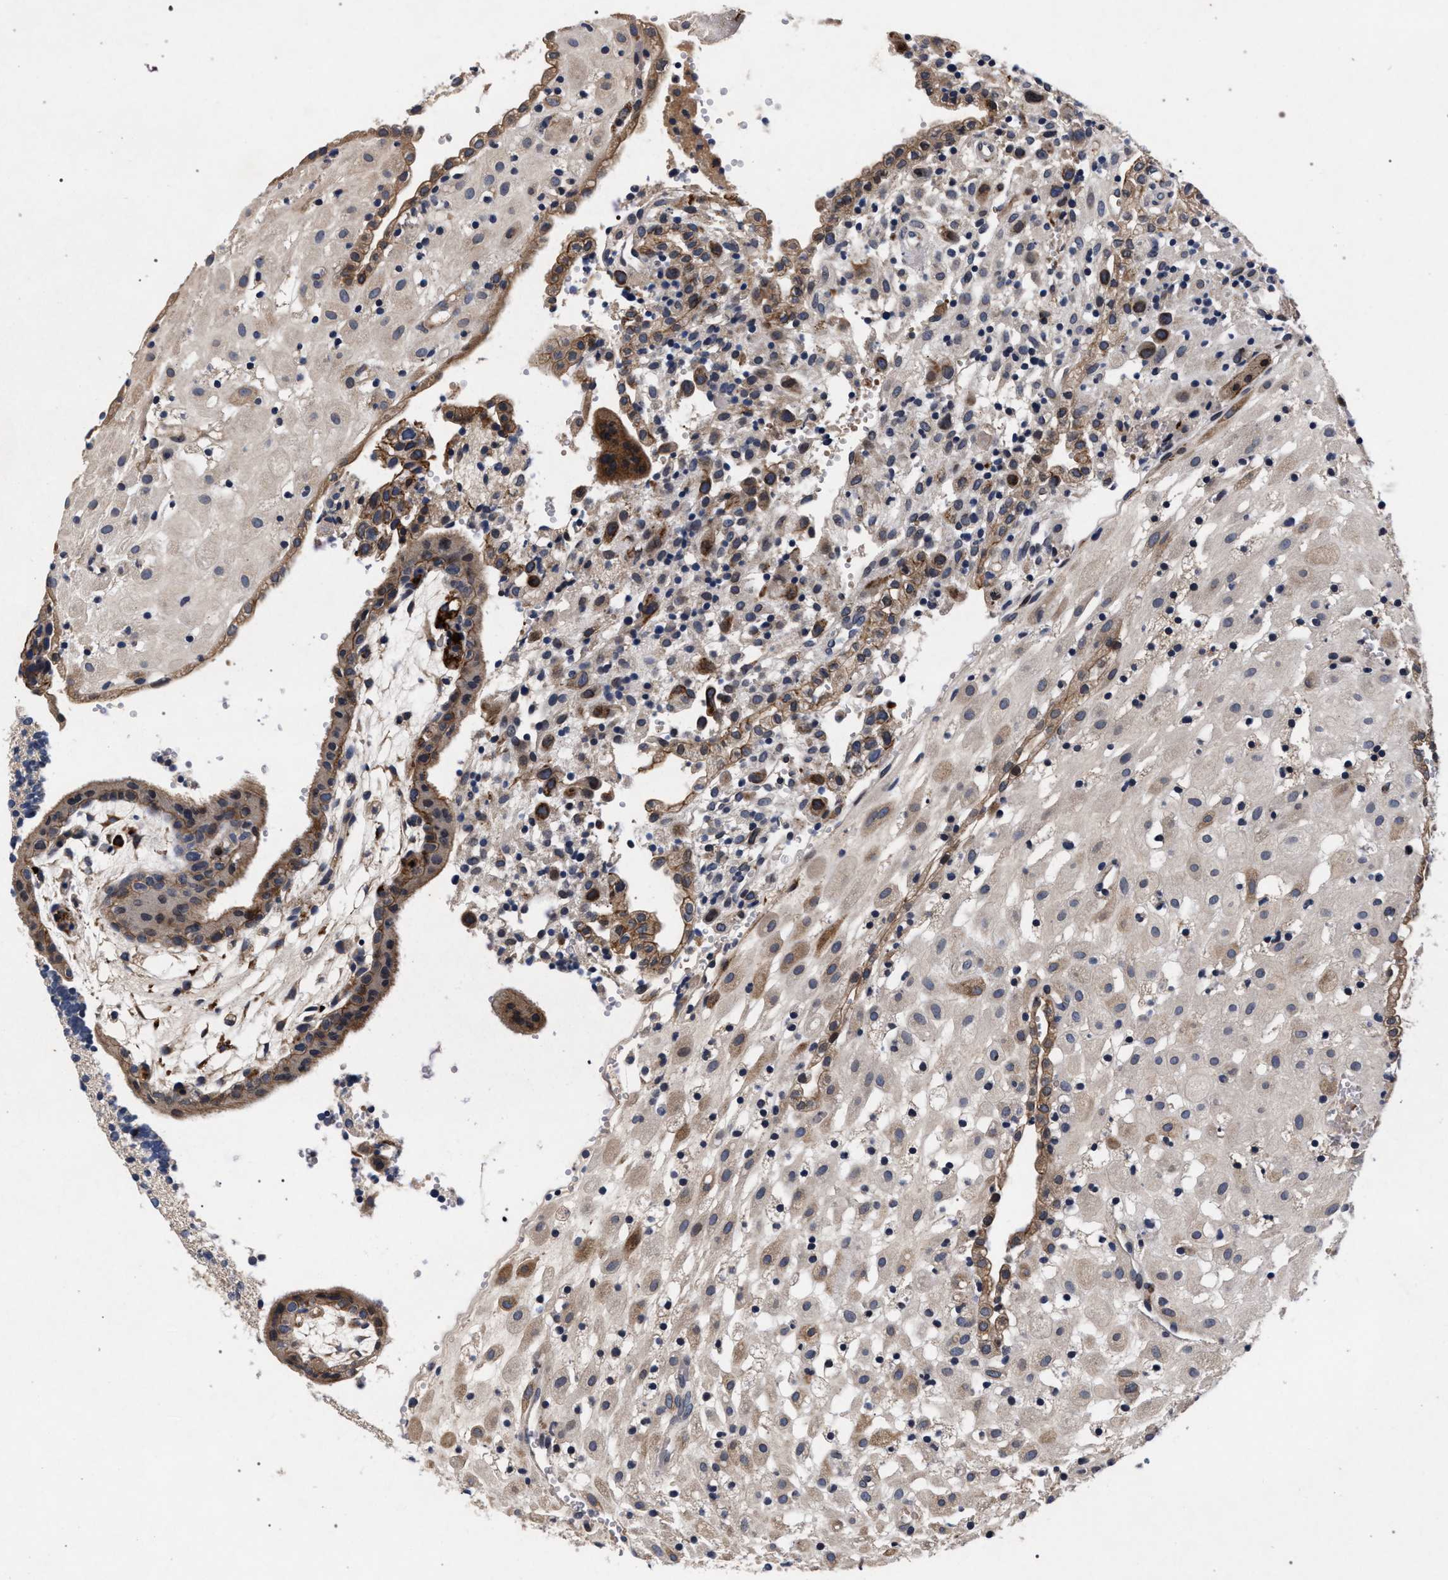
{"staining": {"intensity": "strong", "quantity": "25%-75%", "location": "cytoplasmic/membranous"}, "tissue": "placenta", "cell_type": "Decidual cells", "image_type": "normal", "snomed": [{"axis": "morphology", "description": "Normal tissue, NOS"}, {"axis": "topography", "description": "Placenta"}], "caption": "Protein analysis of normal placenta exhibits strong cytoplasmic/membranous positivity in approximately 25%-75% of decidual cells.", "gene": "NEK7", "patient": {"sex": "female", "age": 18}}